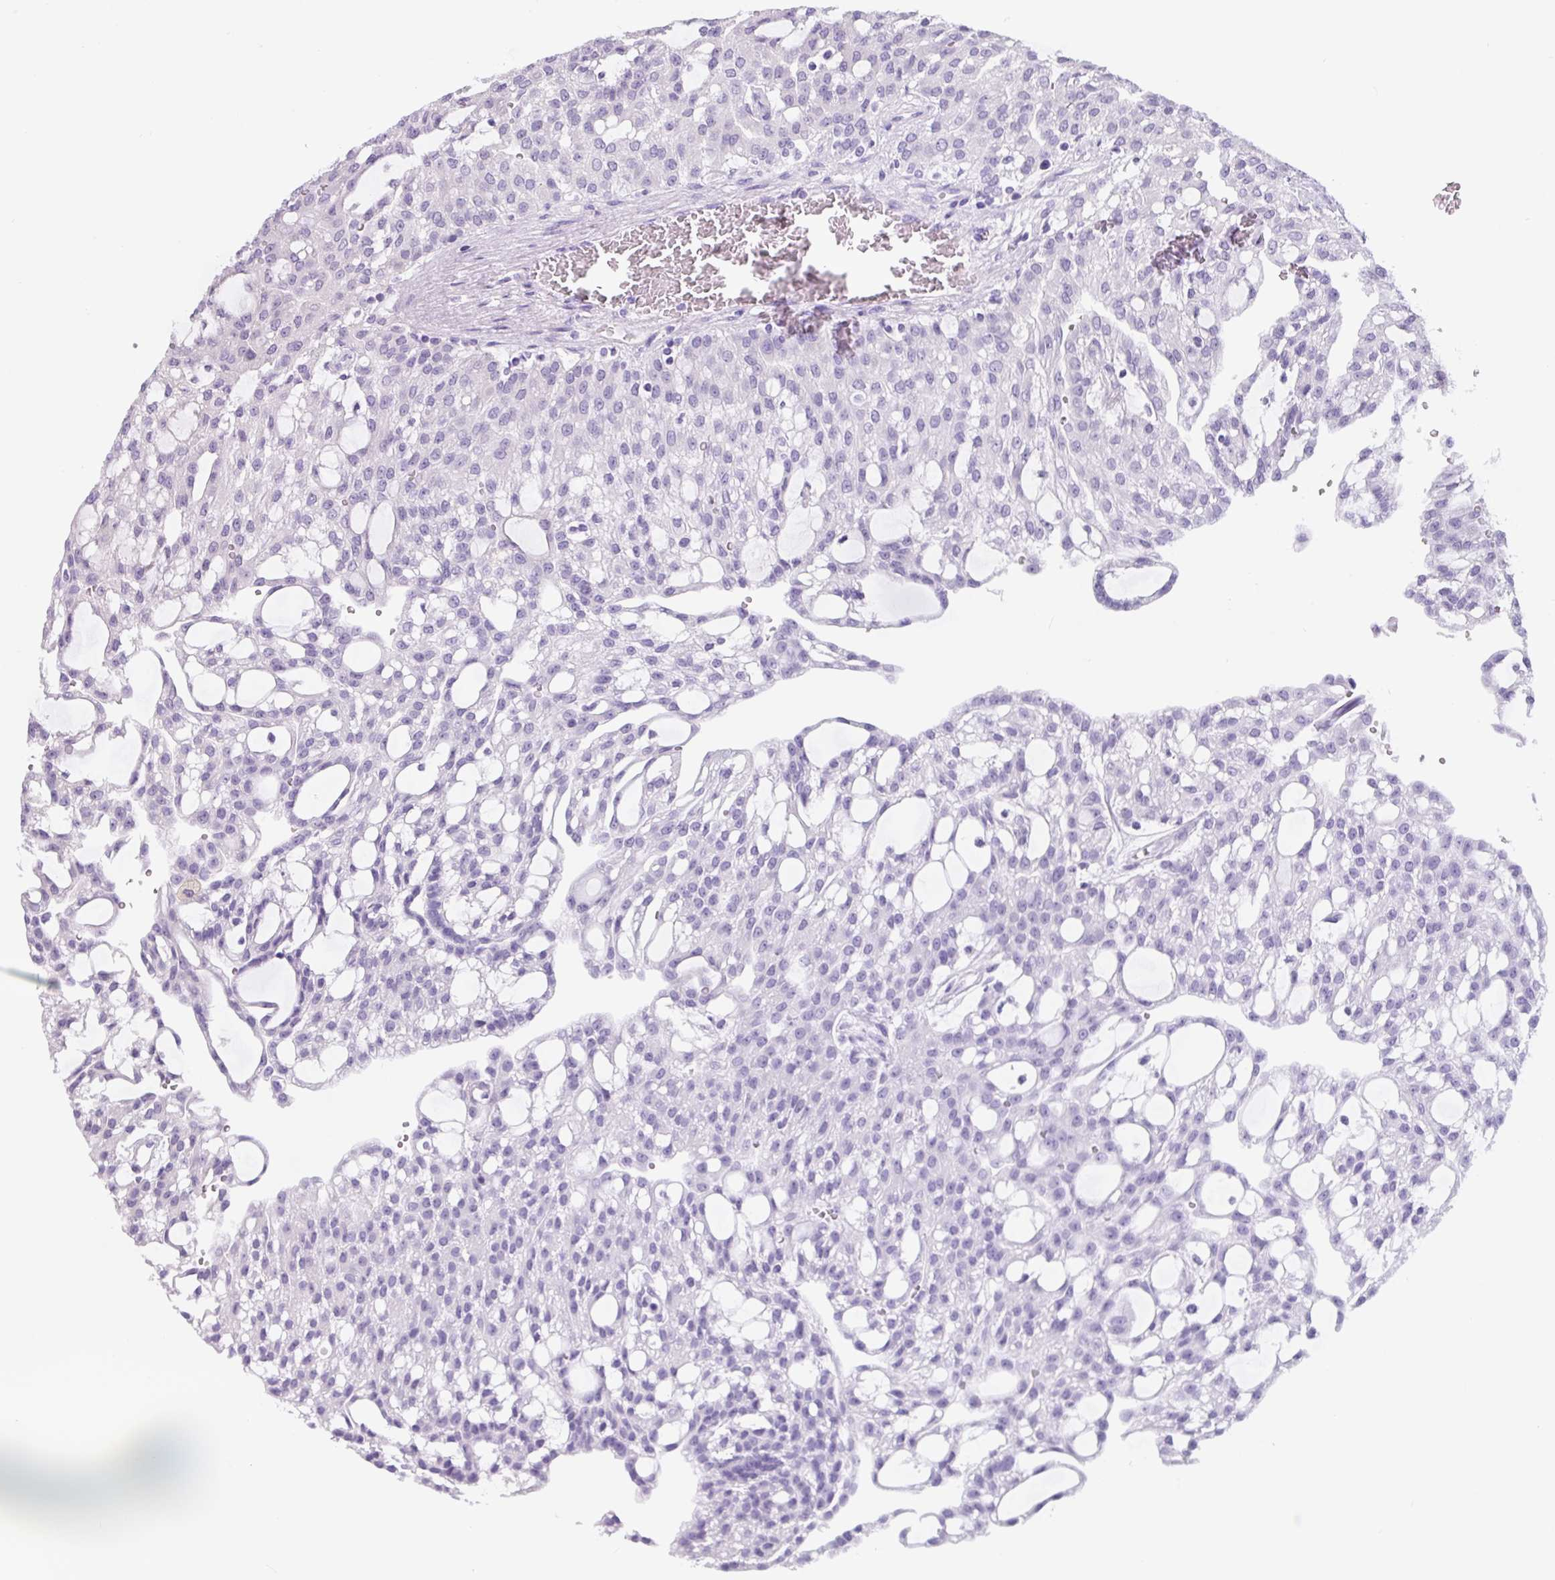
{"staining": {"intensity": "negative", "quantity": "none", "location": "none"}, "tissue": "renal cancer", "cell_type": "Tumor cells", "image_type": "cancer", "snomed": [{"axis": "morphology", "description": "Adenocarcinoma, NOS"}, {"axis": "topography", "description": "Kidney"}], "caption": "Protein analysis of renal cancer (adenocarcinoma) demonstrates no significant expression in tumor cells.", "gene": "FZD5", "patient": {"sex": "male", "age": 63}}